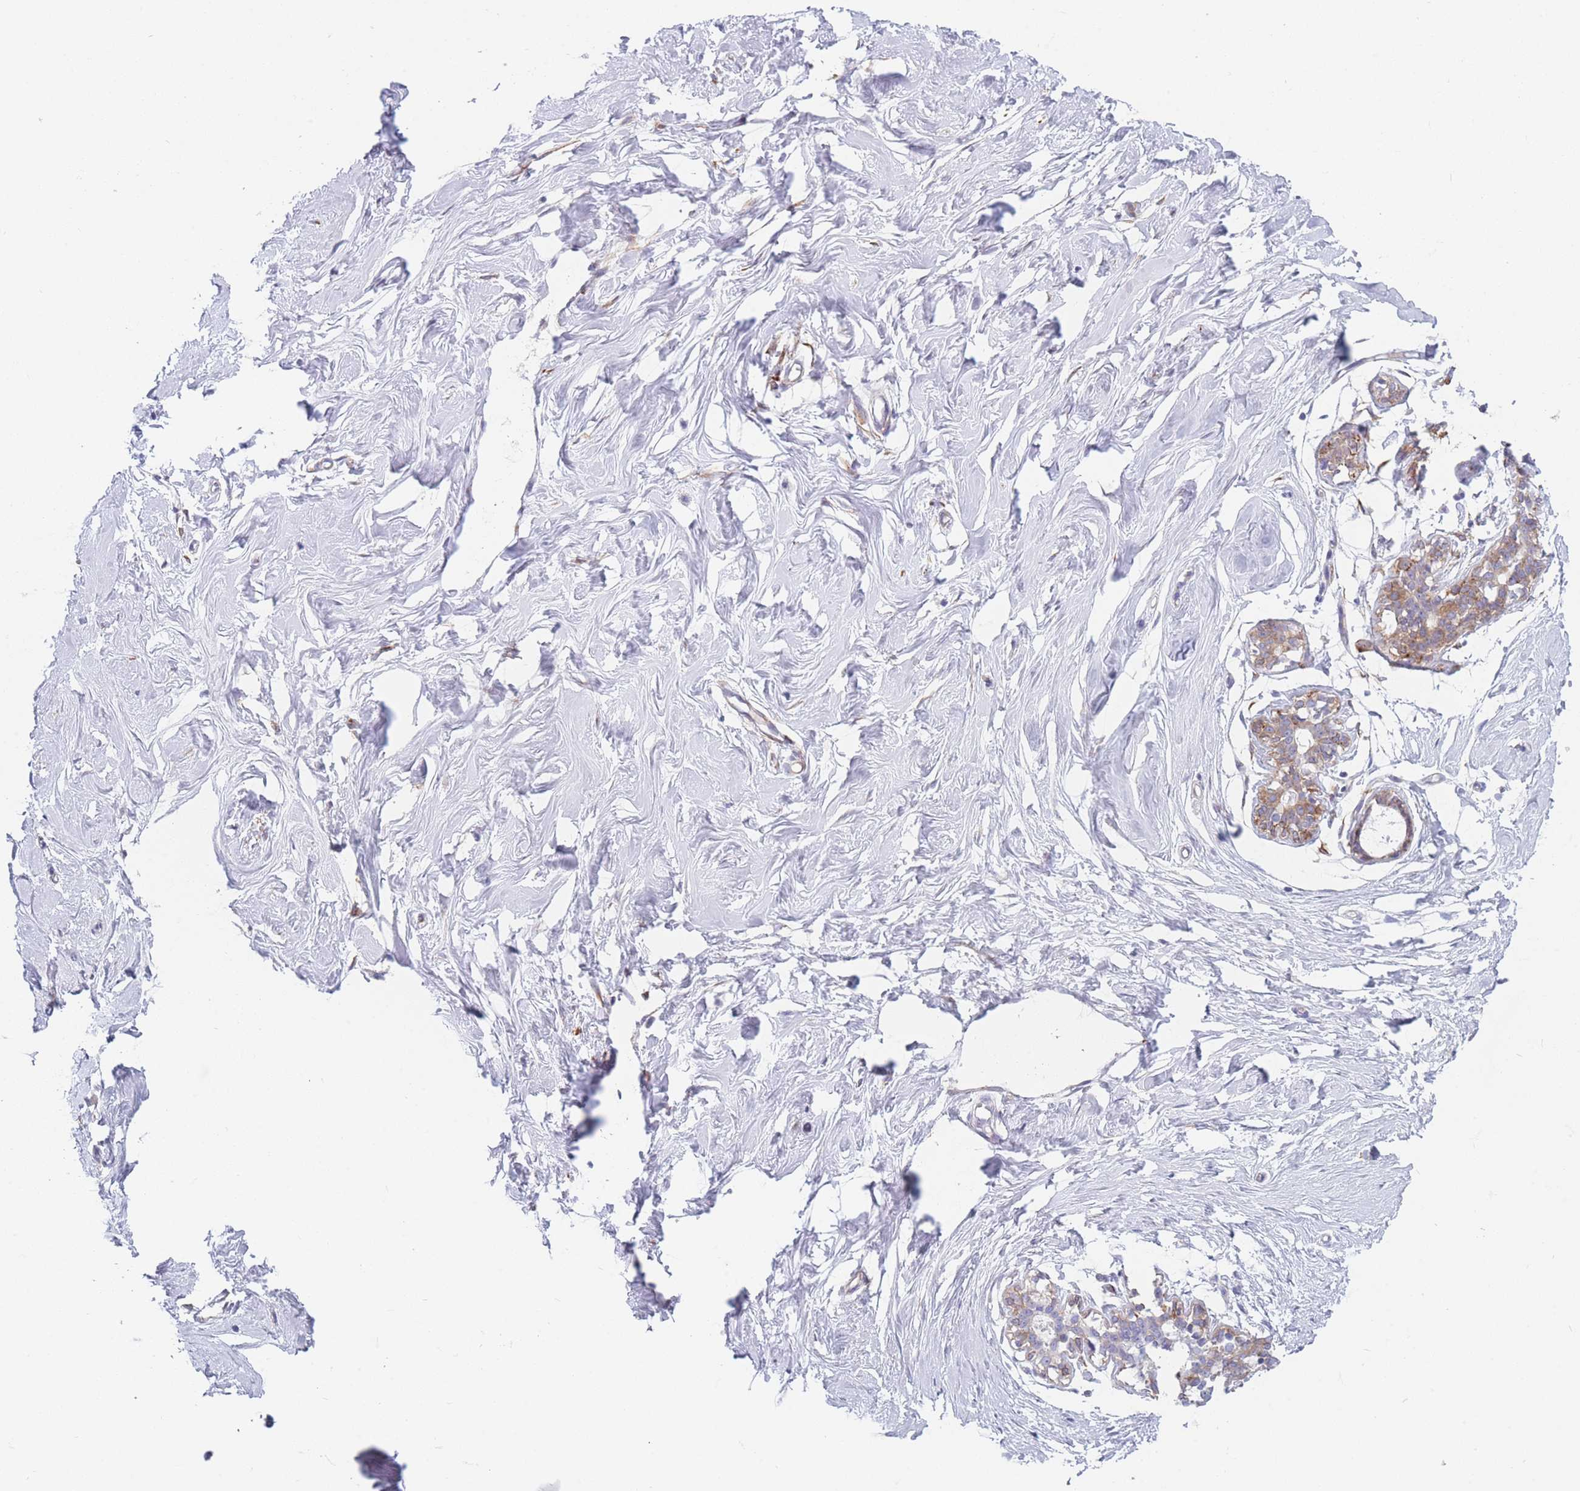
{"staining": {"intensity": "negative", "quantity": "none", "location": "none"}, "tissue": "breast", "cell_type": "Adipocytes", "image_type": "normal", "snomed": [{"axis": "morphology", "description": "Normal tissue, NOS"}, {"axis": "morphology", "description": "Adenoma, NOS"}, {"axis": "topography", "description": "Breast"}], "caption": "Adipocytes show no significant positivity in normal breast.", "gene": "AK9", "patient": {"sex": "female", "age": 23}}